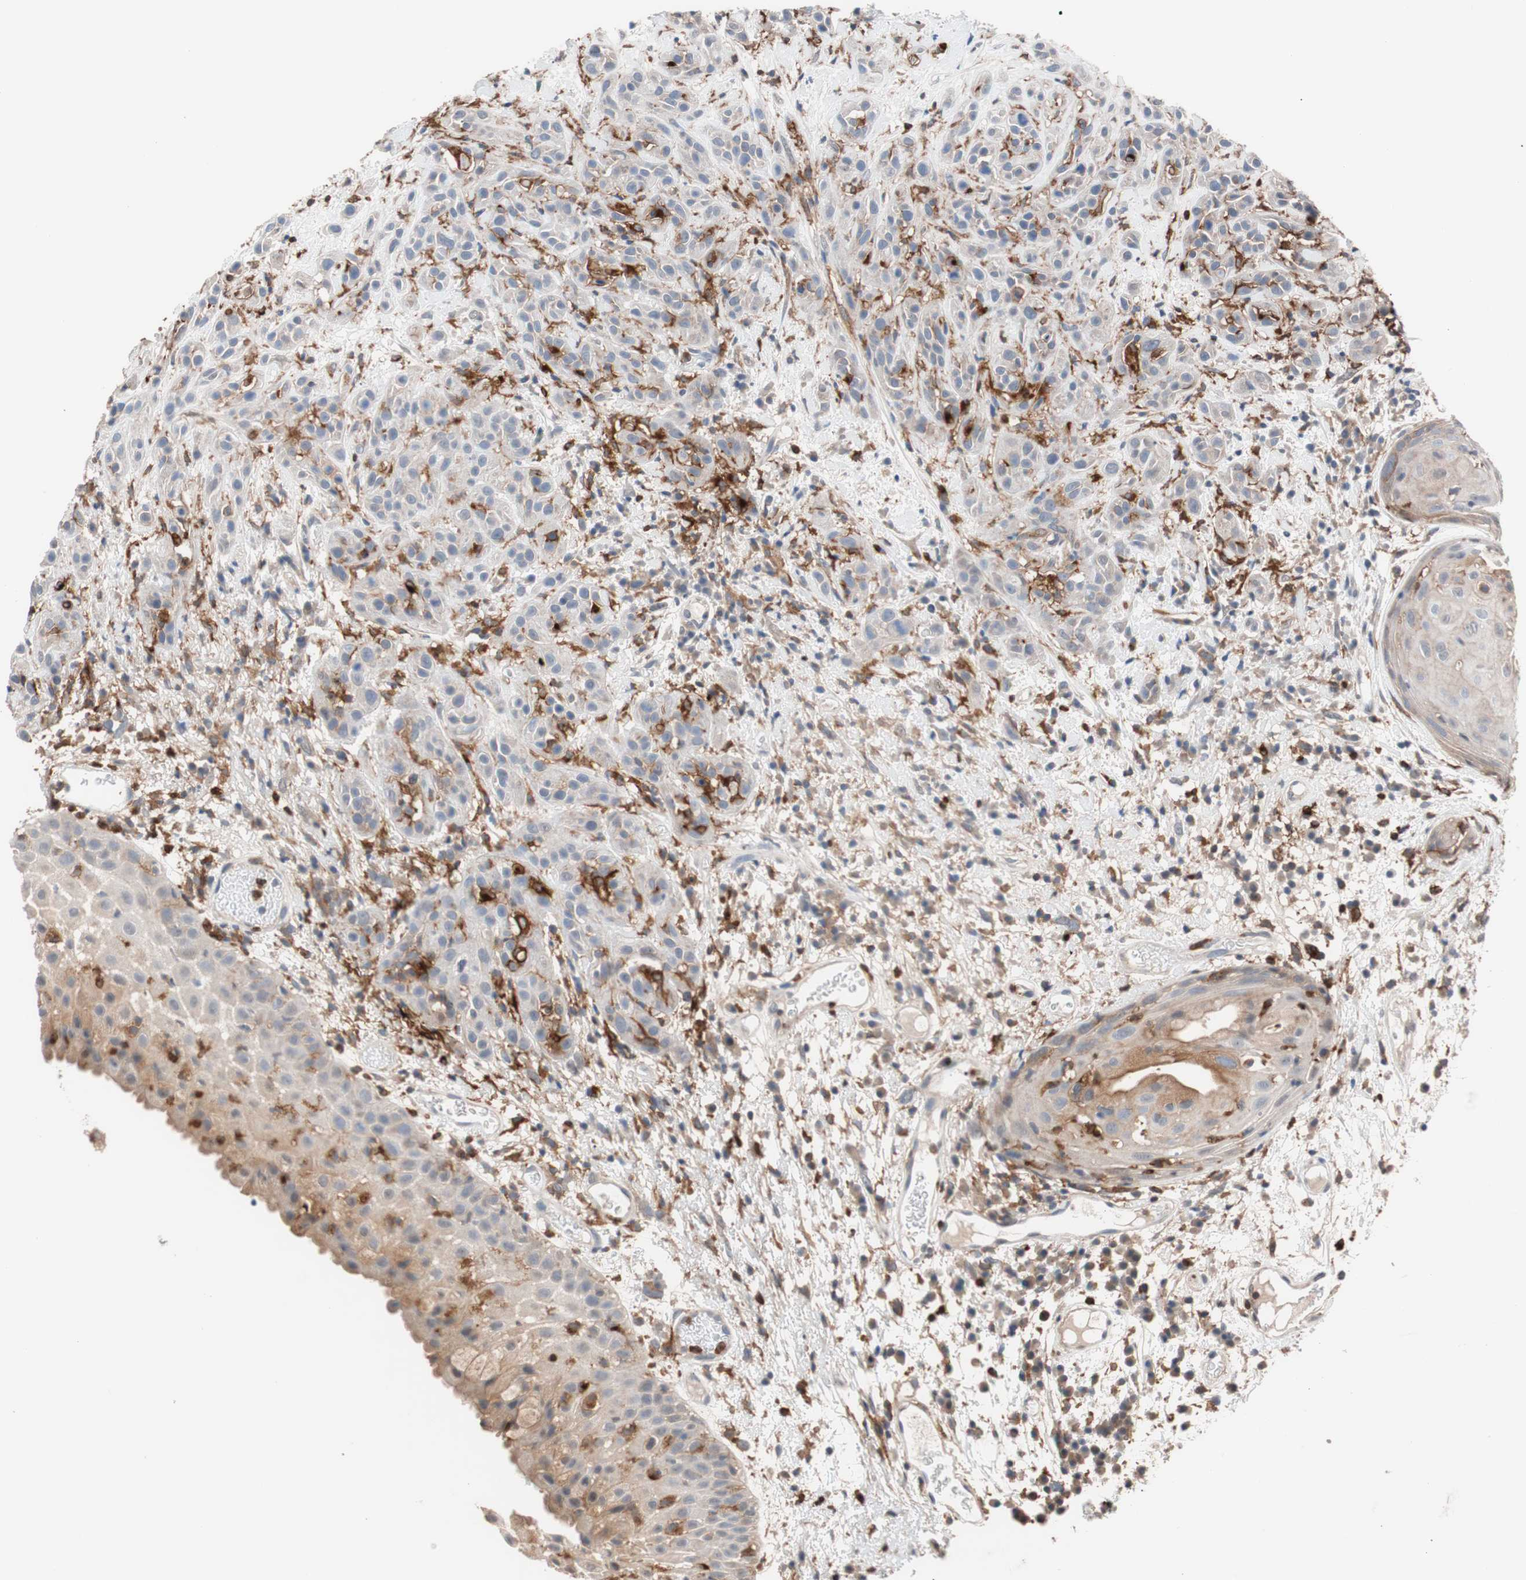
{"staining": {"intensity": "weak", "quantity": "<25%", "location": "cytoplasmic/membranous"}, "tissue": "head and neck cancer", "cell_type": "Tumor cells", "image_type": "cancer", "snomed": [{"axis": "morphology", "description": "Squamous cell carcinoma, NOS"}, {"axis": "topography", "description": "Head-Neck"}], "caption": "High power microscopy histopathology image of an immunohistochemistry (IHC) image of squamous cell carcinoma (head and neck), revealing no significant expression in tumor cells.", "gene": "LITAF", "patient": {"sex": "male", "age": 62}}